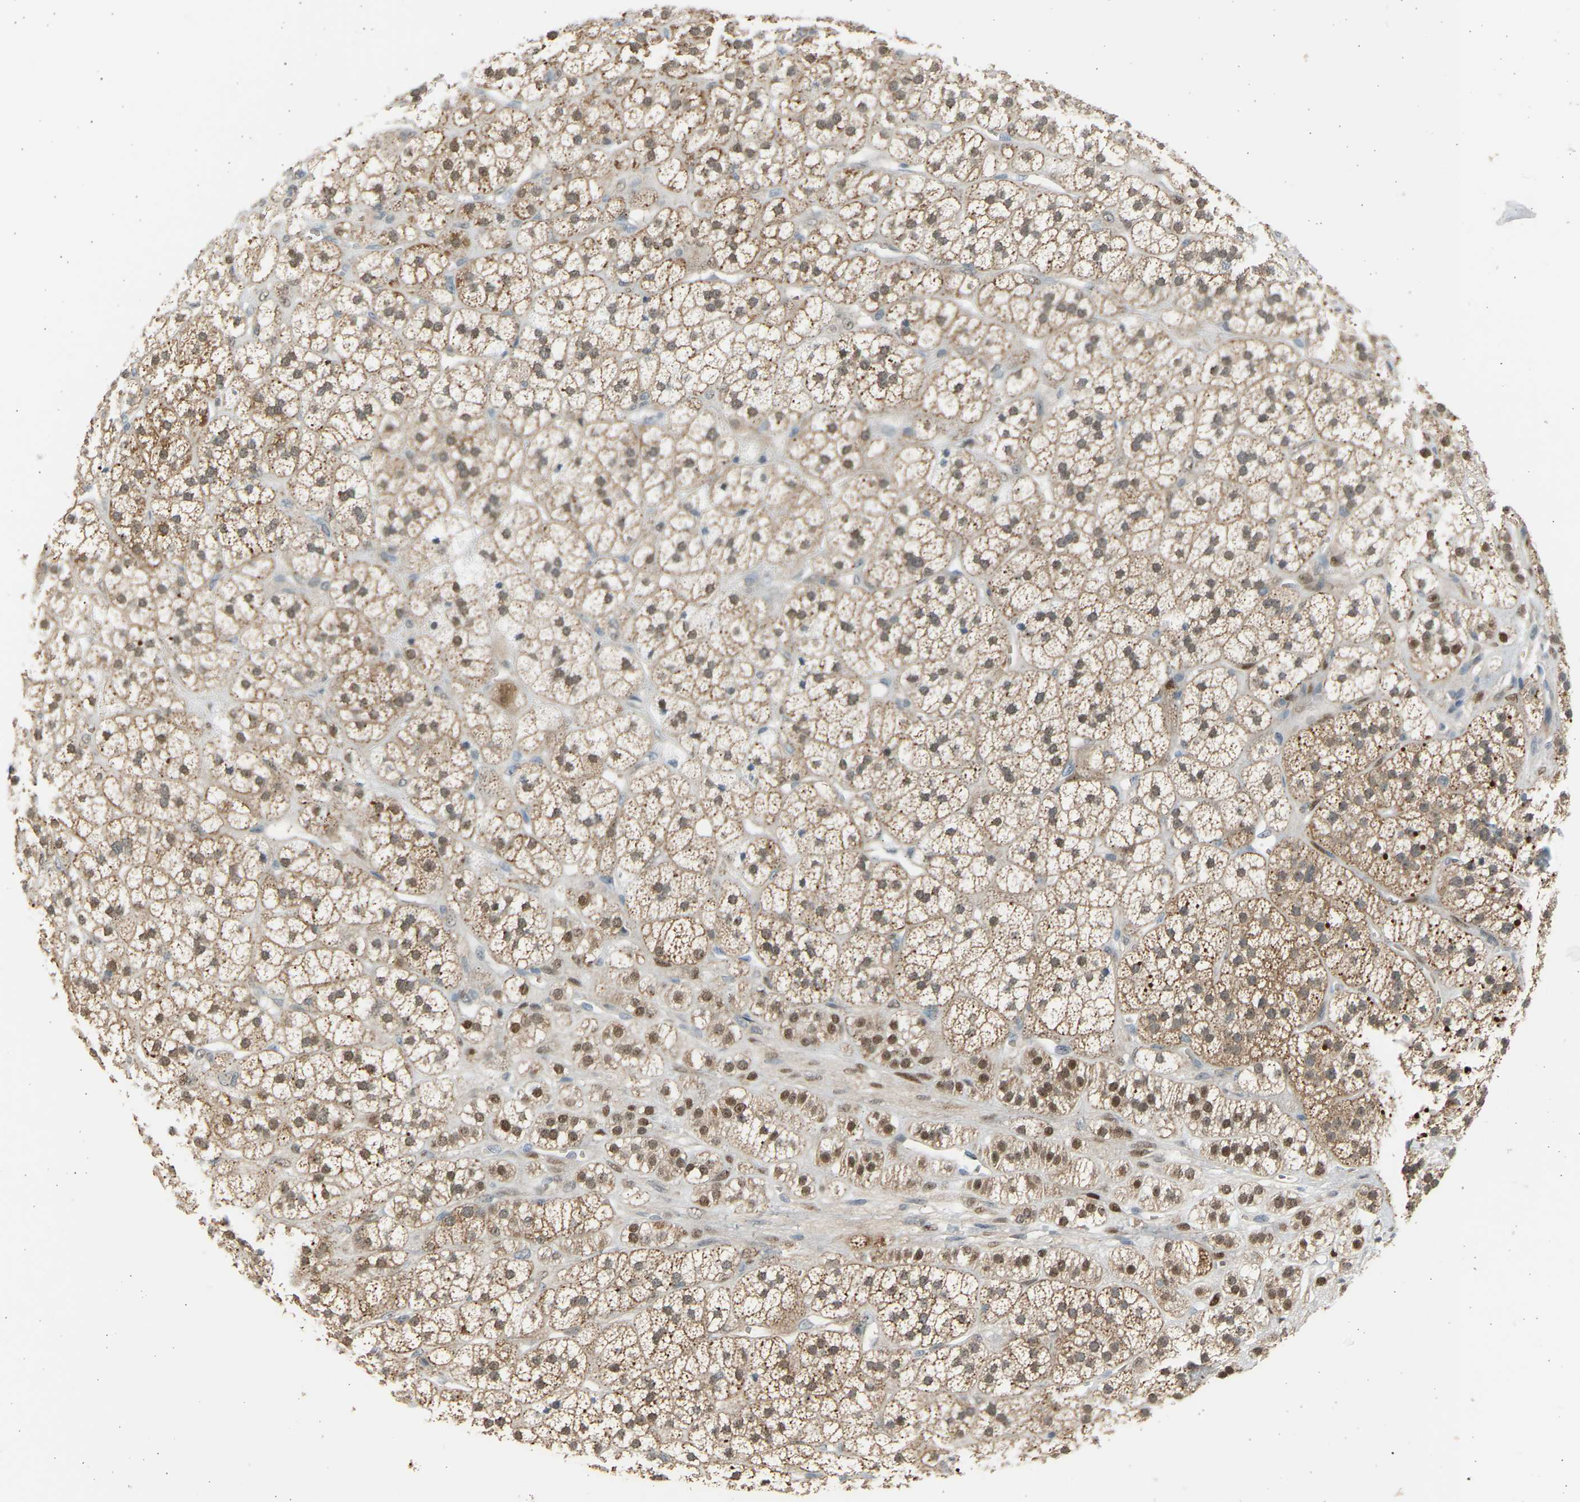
{"staining": {"intensity": "strong", "quantity": ">75%", "location": "cytoplasmic/membranous,nuclear"}, "tissue": "adrenal gland", "cell_type": "Glandular cells", "image_type": "normal", "snomed": [{"axis": "morphology", "description": "Normal tissue, NOS"}, {"axis": "topography", "description": "Adrenal gland"}], "caption": "Immunohistochemical staining of unremarkable adrenal gland shows >75% levels of strong cytoplasmic/membranous,nuclear protein expression in approximately >75% of glandular cells. The protein of interest is stained brown, and the nuclei are stained in blue (DAB IHC with brightfield microscopy, high magnification).", "gene": "BIRC2", "patient": {"sex": "male", "age": 56}}